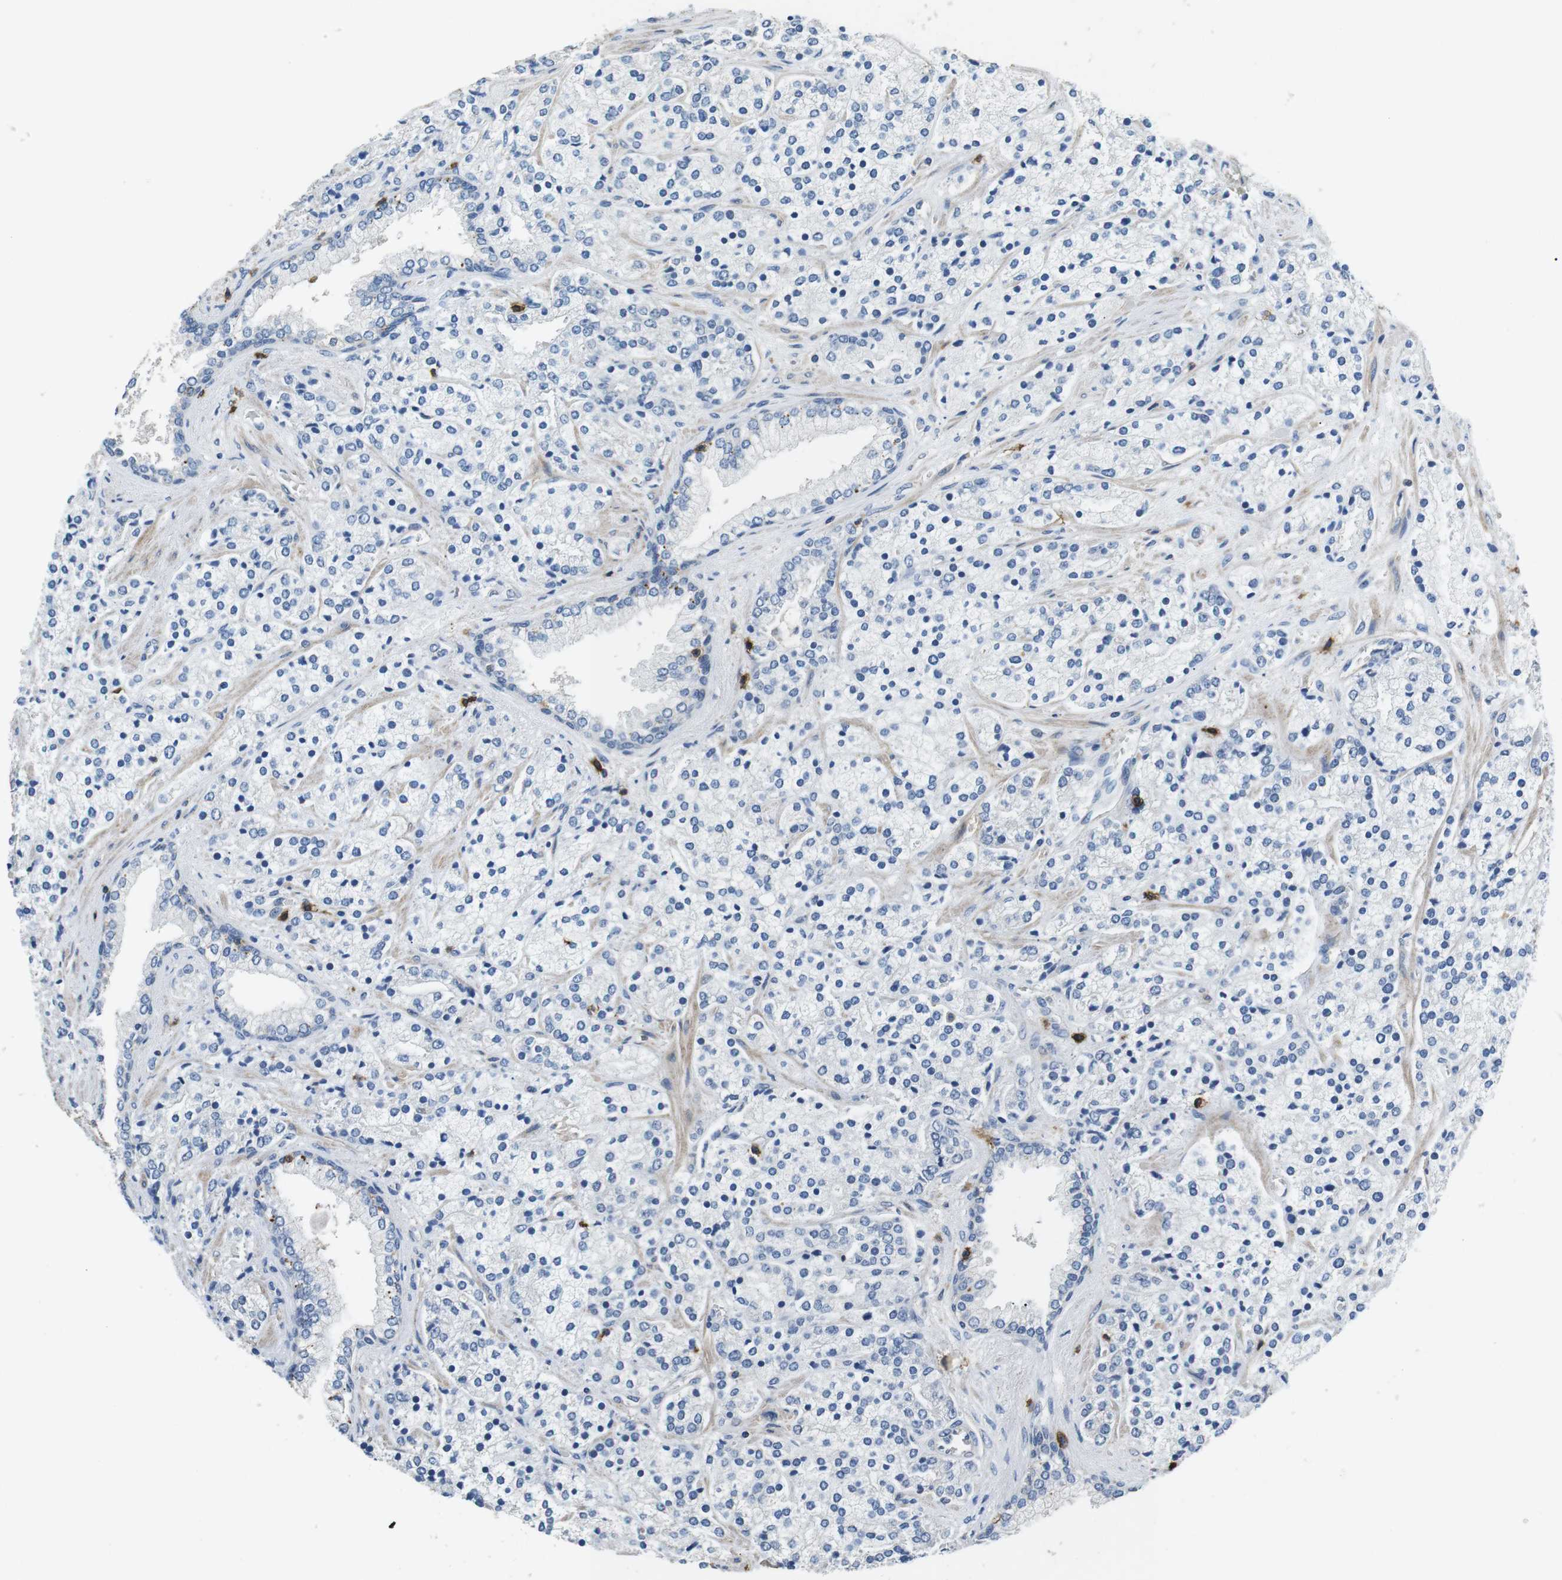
{"staining": {"intensity": "negative", "quantity": "none", "location": "none"}, "tissue": "prostate cancer", "cell_type": "Tumor cells", "image_type": "cancer", "snomed": [{"axis": "morphology", "description": "Adenocarcinoma, High grade"}, {"axis": "topography", "description": "Prostate"}], "caption": "The IHC histopathology image has no significant positivity in tumor cells of prostate cancer tissue.", "gene": "CD6", "patient": {"sex": "male", "age": 71}}